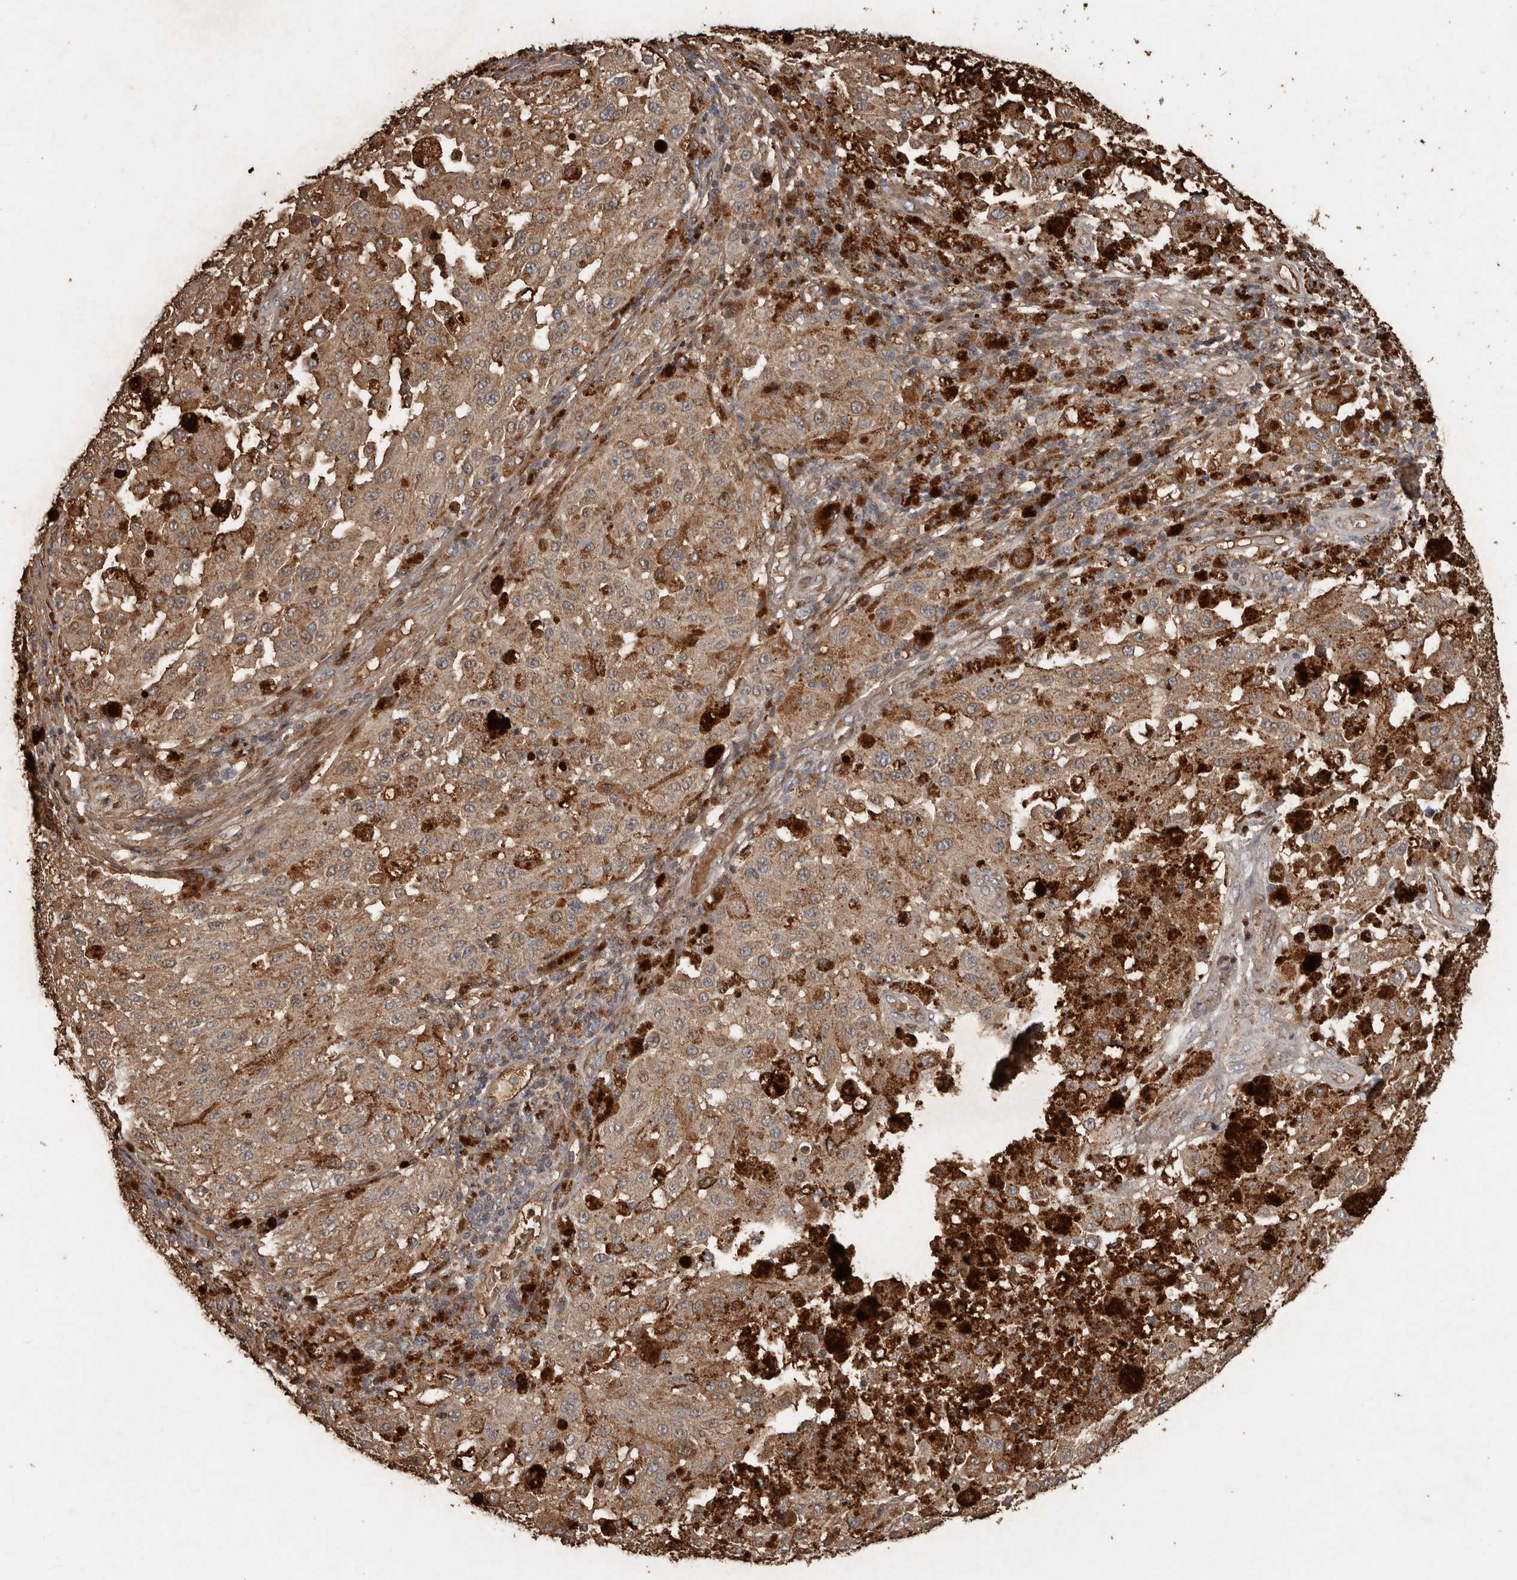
{"staining": {"intensity": "weak", "quantity": ">75%", "location": "cytoplasmic/membranous"}, "tissue": "melanoma", "cell_type": "Tumor cells", "image_type": "cancer", "snomed": [{"axis": "morphology", "description": "Malignant melanoma, NOS"}, {"axis": "topography", "description": "Skin"}], "caption": "A low amount of weak cytoplasmic/membranous staining is seen in about >75% of tumor cells in malignant melanoma tissue. (DAB IHC, brown staining for protein, blue staining for nuclei).", "gene": "RANBP17", "patient": {"sex": "female", "age": 64}}